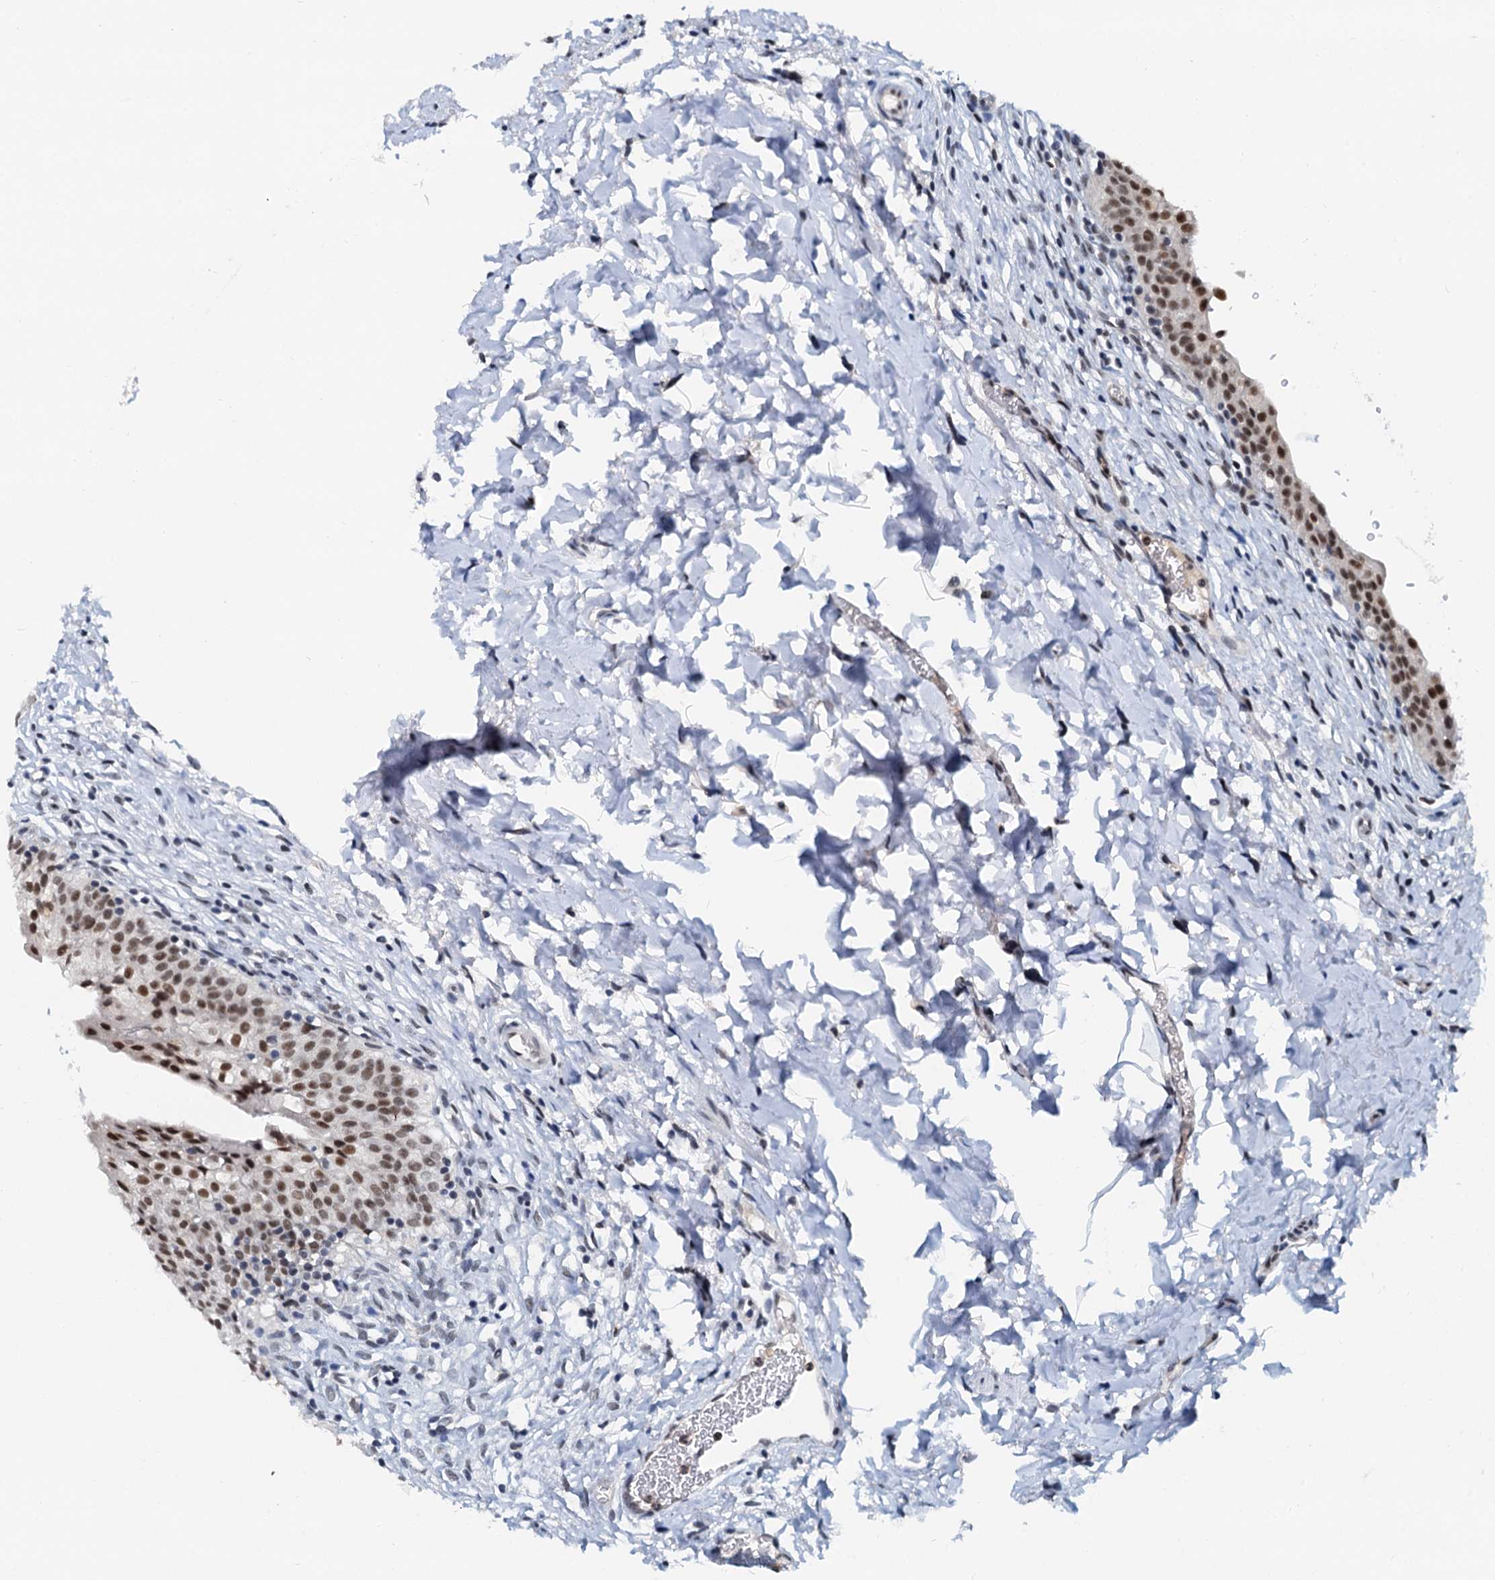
{"staining": {"intensity": "moderate", "quantity": ">75%", "location": "nuclear"}, "tissue": "urinary bladder", "cell_type": "Urothelial cells", "image_type": "normal", "snomed": [{"axis": "morphology", "description": "Normal tissue, NOS"}, {"axis": "topography", "description": "Urinary bladder"}], "caption": "Immunohistochemical staining of benign human urinary bladder displays moderate nuclear protein positivity in approximately >75% of urothelial cells. Using DAB (3,3'-diaminobenzidine) (brown) and hematoxylin (blue) stains, captured at high magnification using brightfield microscopy.", "gene": "SNRPD1", "patient": {"sex": "male", "age": 55}}